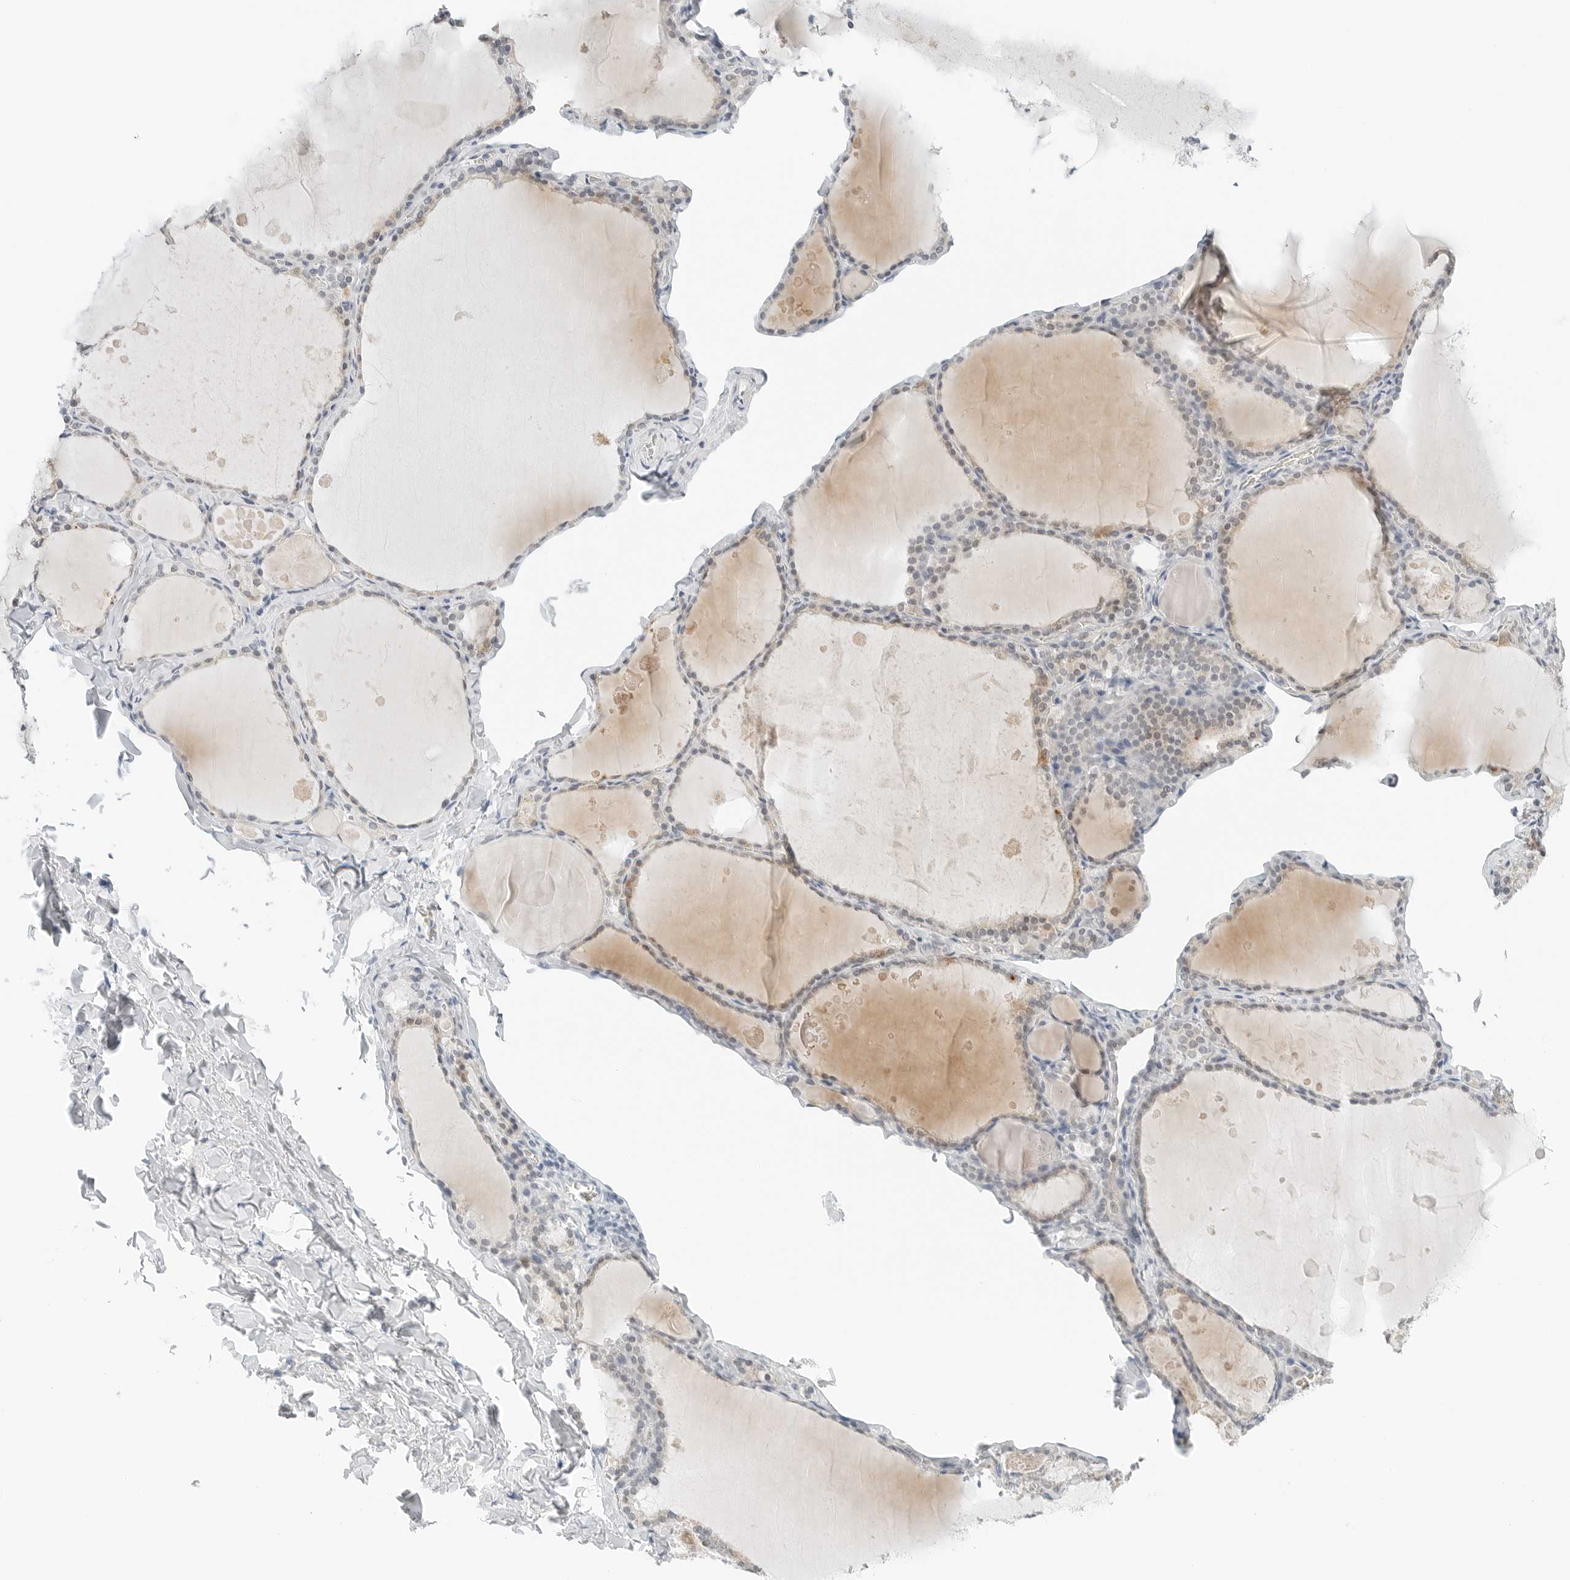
{"staining": {"intensity": "weak", "quantity": "<25%", "location": "cytoplasmic/membranous,nuclear"}, "tissue": "thyroid gland", "cell_type": "Glandular cells", "image_type": "normal", "snomed": [{"axis": "morphology", "description": "Normal tissue, NOS"}, {"axis": "topography", "description": "Thyroid gland"}], "caption": "IHC histopathology image of normal thyroid gland stained for a protein (brown), which shows no staining in glandular cells.", "gene": "CCSAP", "patient": {"sex": "male", "age": 56}}